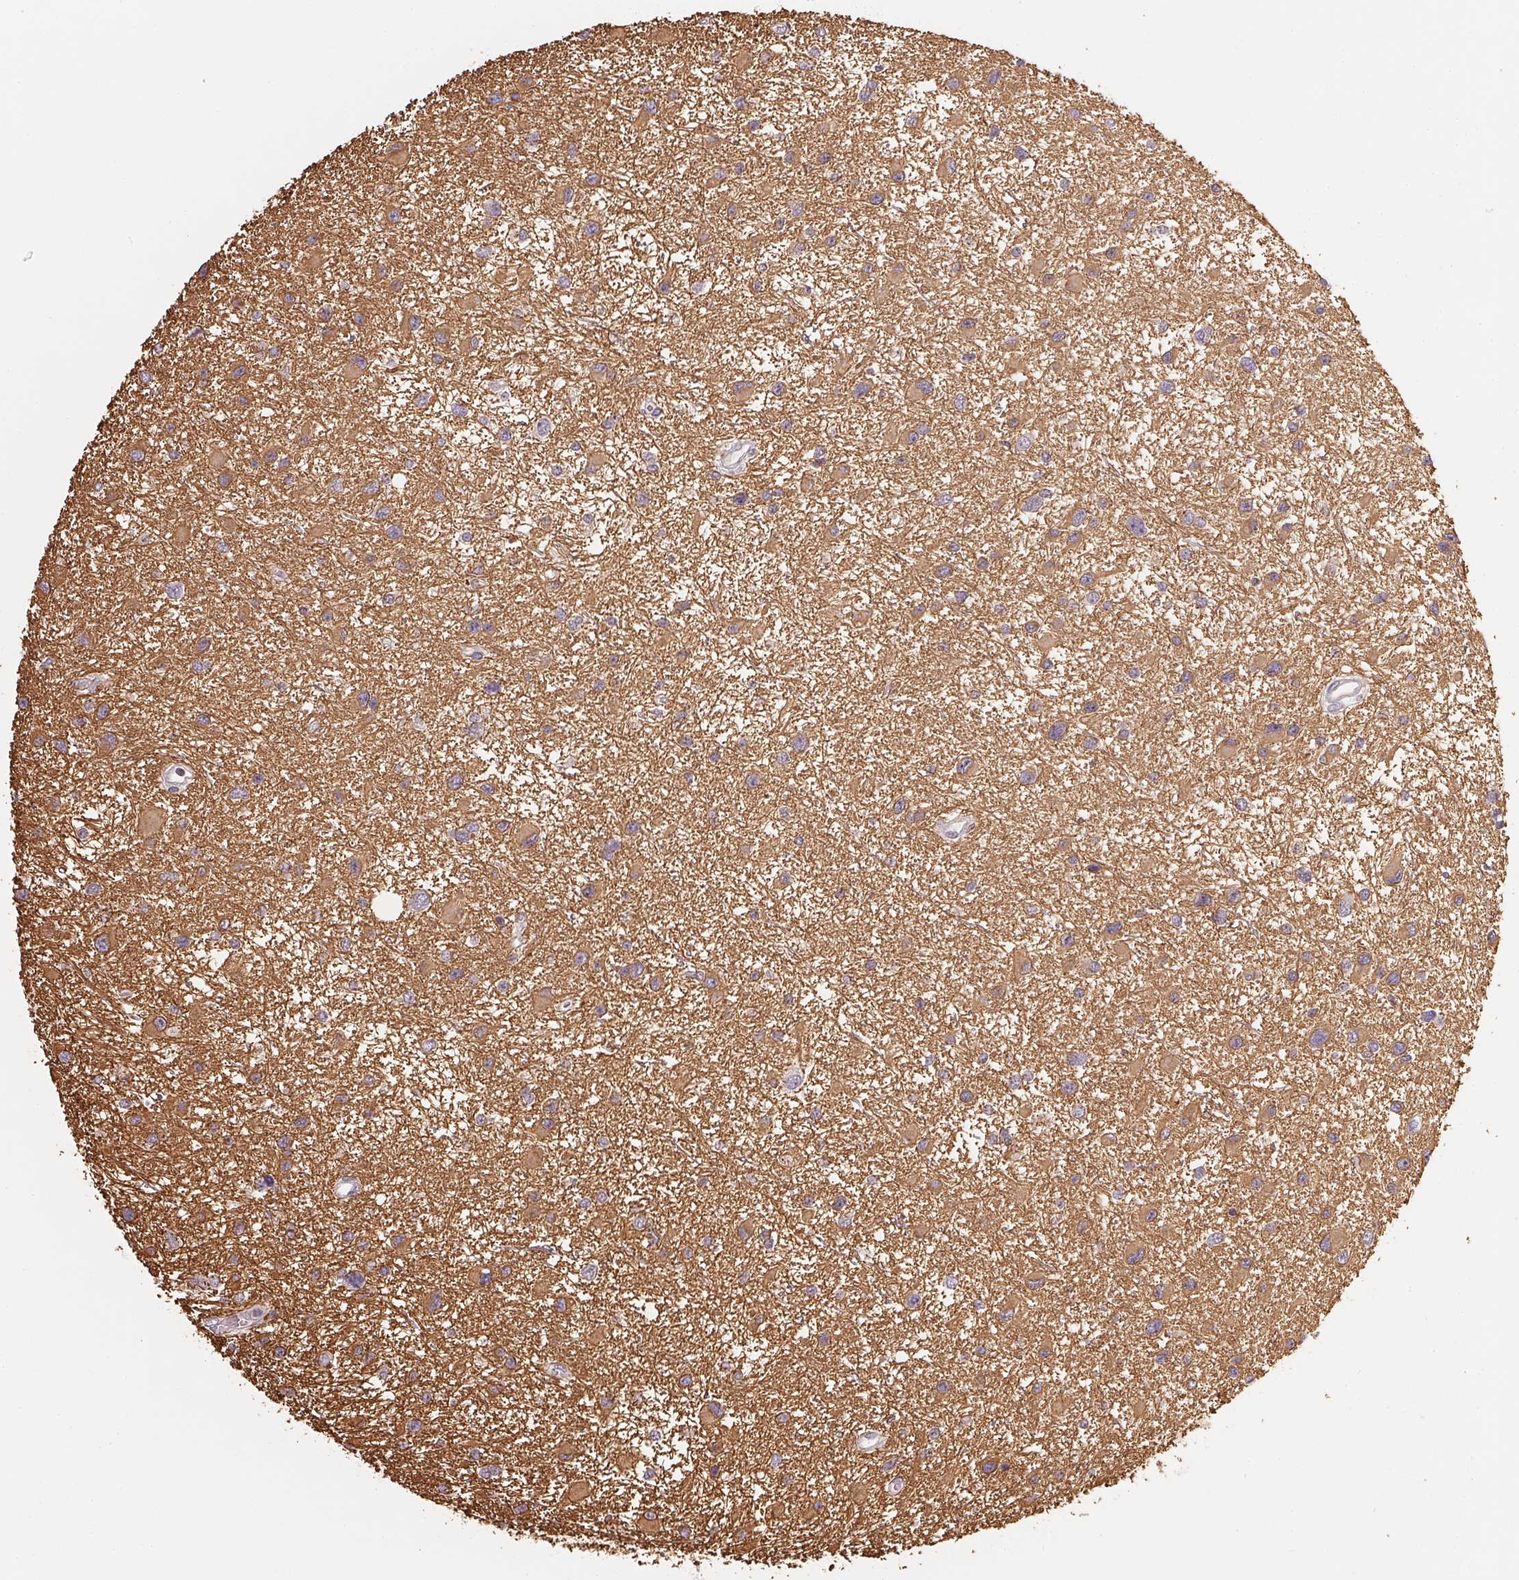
{"staining": {"intensity": "moderate", "quantity": "<25%", "location": "cytoplasmic/membranous"}, "tissue": "glioma", "cell_type": "Tumor cells", "image_type": "cancer", "snomed": [{"axis": "morphology", "description": "Glioma, malignant, Low grade"}, {"axis": "topography", "description": "Brain"}], "caption": "Immunohistochemistry (IHC) photomicrograph of human glioma stained for a protein (brown), which displays low levels of moderate cytoplasmic/membranous positivity in approximately <25% of tumor cells.", "gene": "NCOA4", "patient": {"sex": "female", "age": 32}}